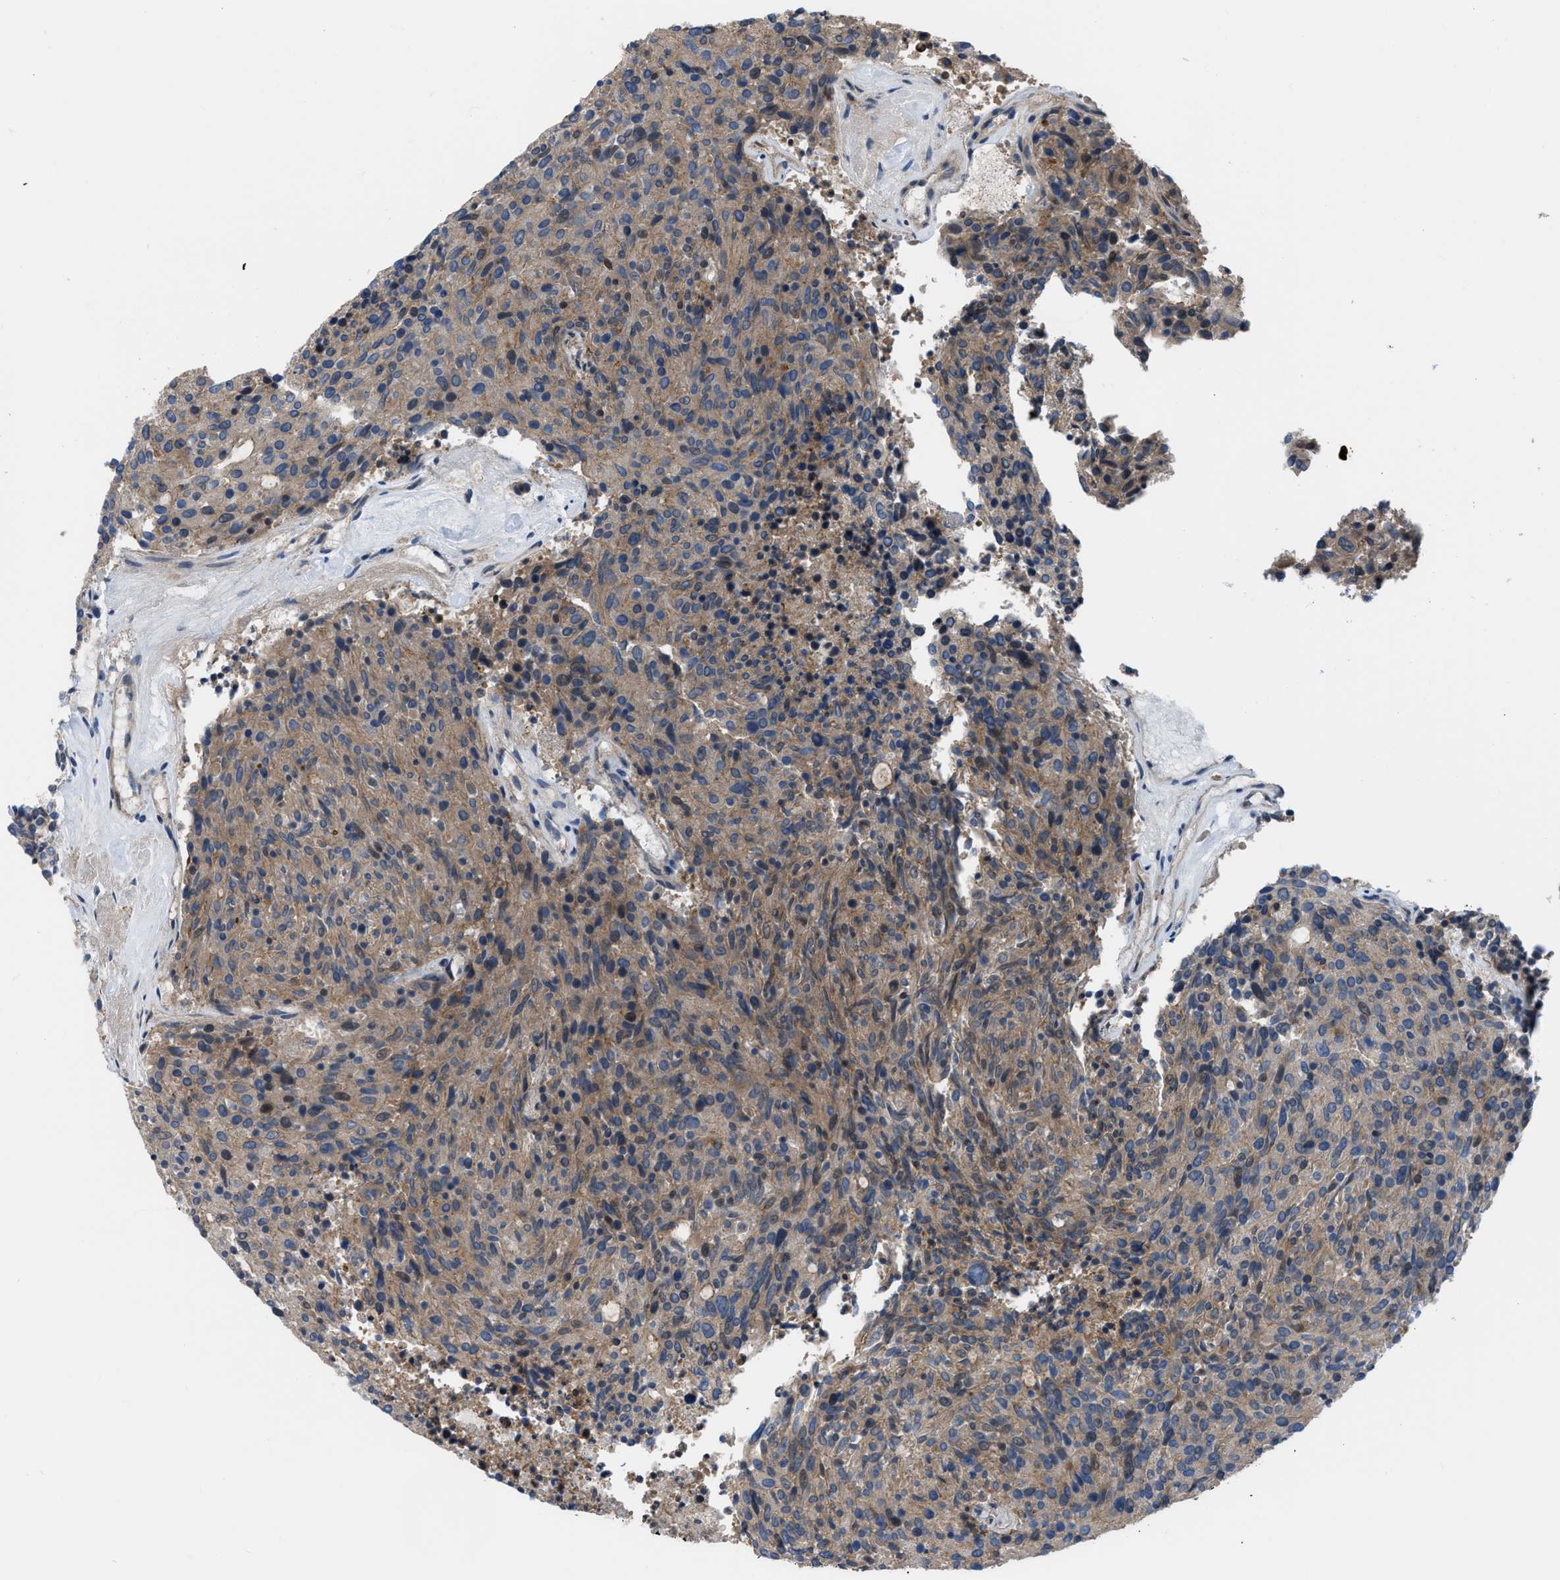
{"staining": {"intensity": "moderate", "quantity": ">75%", "location": "cytoplasmic/membranous"}, "tissue": "carcinoid", "cell_type": "Tumor cells", "image_type": "cancer", "snomed": [{"axis": "morphology", "description": "Carcinoid, malignant, NOS"}, {"axis": "topography", "description": "Pancreas"}], "caption": "Immunohistochemical staining of carcinoid reveals medium levels of moderate cytoplasmic/membranous protein staining in about >75% of tumor cells. Nuclei are stained in blue.", "gene": "MYO18A", "patient": {"sex": "female", "age": 54}}